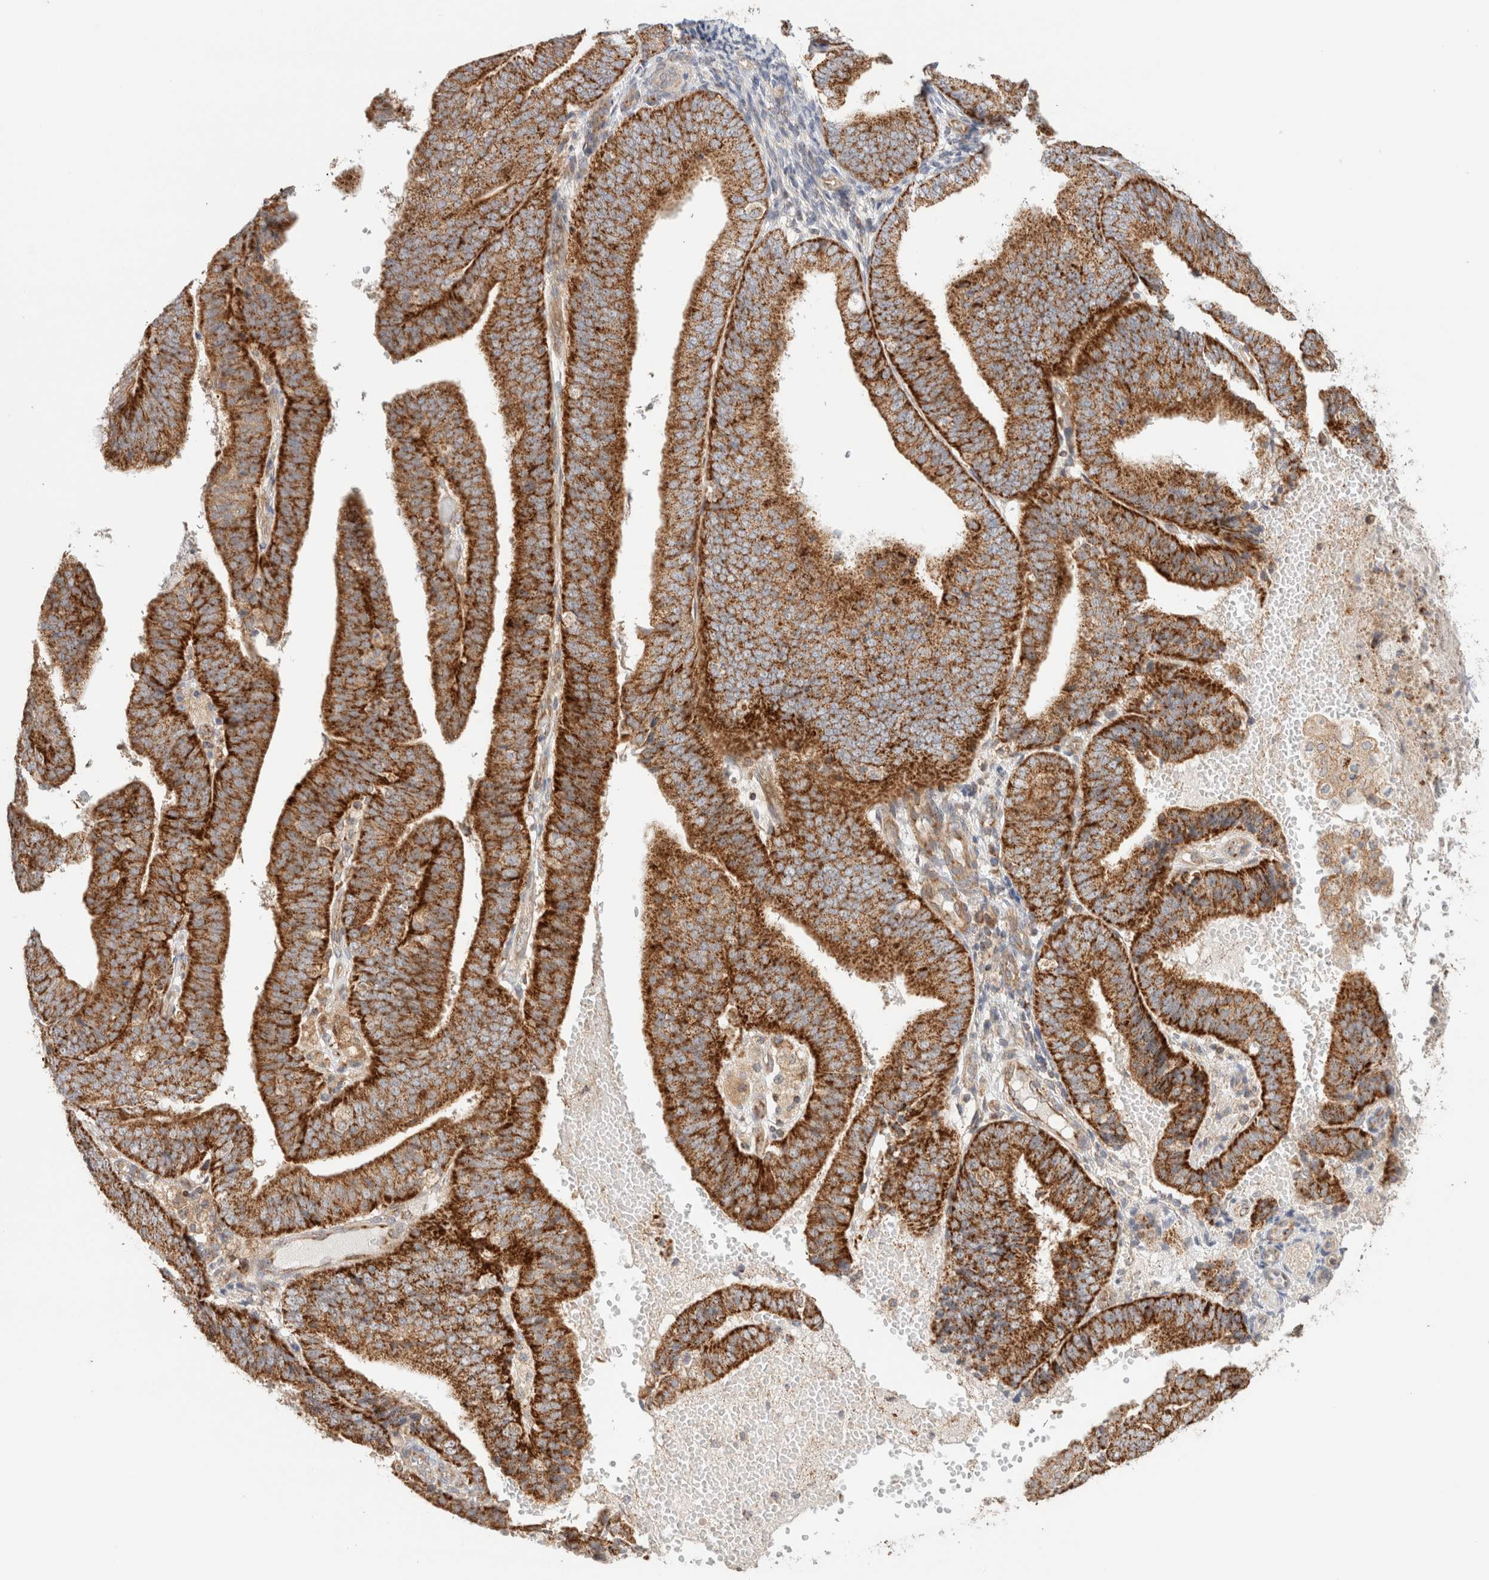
{"staining": {"intensity": "strong", "quantity": ">75%", "location": "cytoplasmic/membranous"}, "tissue": "endometrial cancer", "cell_type": "Tumor cells", "image_type": "cancer", "snomed": [{"axis": "morphology", "description": "Adenocarcinoma, NOS"}, {"axis": "topography", "description": "Endometrium"}], "caption": "DAB (3,3'-diaminobenzidine) immunohistochemical staining of human endometrial cancer reveals strong cytoplasmic/membranous protein positivity in about >75% of tumor cells. The staining was performed using DAB to visualize the protein expression in brown, while the nuclei were stained in blue with hematoxylin (Magnification: 20x).", "gene": "MRM3", "patient": {"sex": "female", "age": 63}}